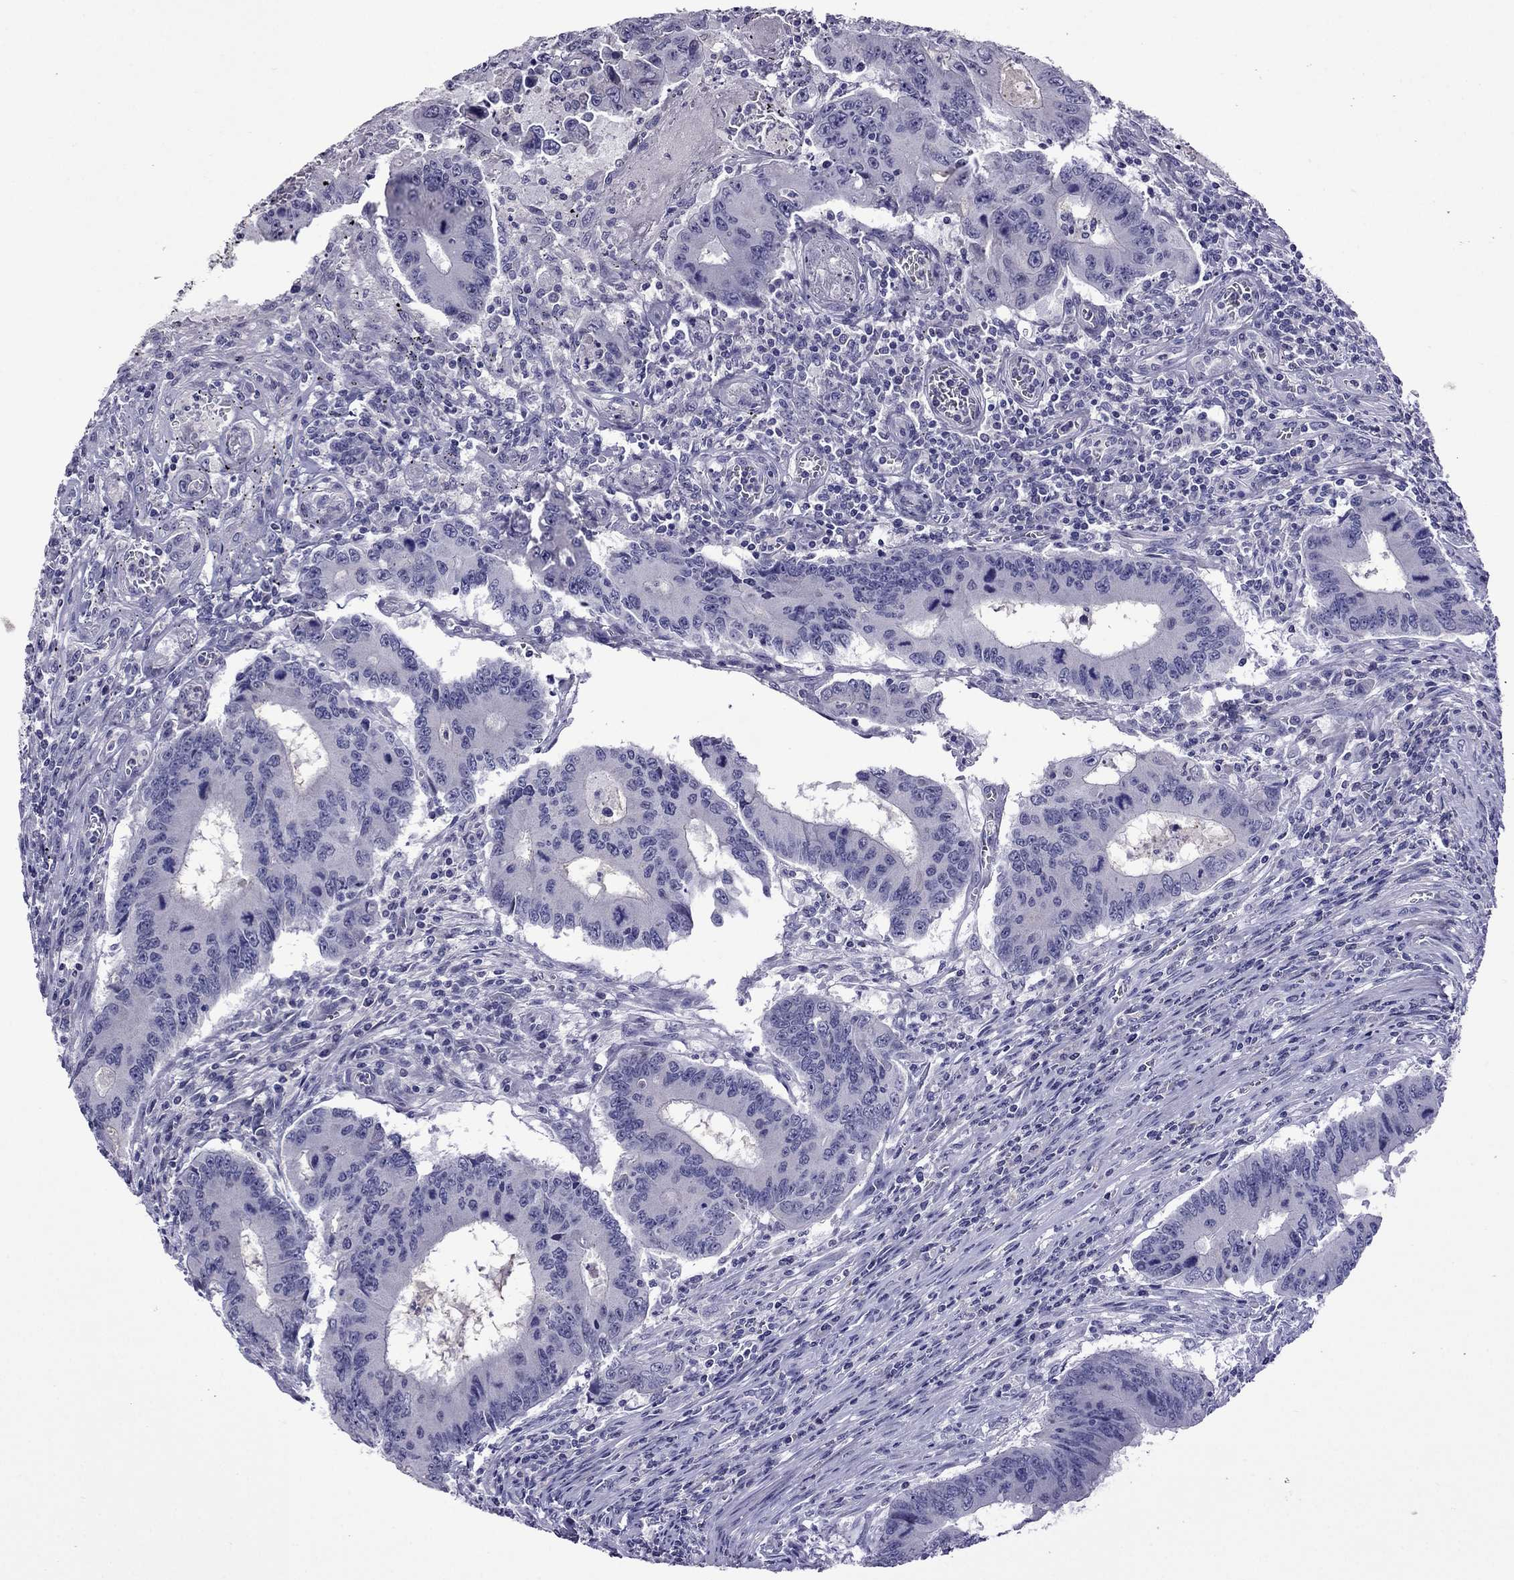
{"staining": {"intensity": "negative", "quantity": "none", "location": "none"}, "tissue": "colorectal cancer", "cell_type": "Tumor cells", "image_type": "cancer", "snomed": [{"axis": "morphology", "description": "Adenocarcinoma, NOS"}, {"axis": "topography", "description": "Colon"}], "caption": "This micrograph is of adenocarcinoma (colorectal) stained with IHC to label a protein in brown with the nuclei are counter-stained blue. There is no staining in tumor cells.", "gene": "SPTBN4", "patient": {"sex": "male", "age": 53}}